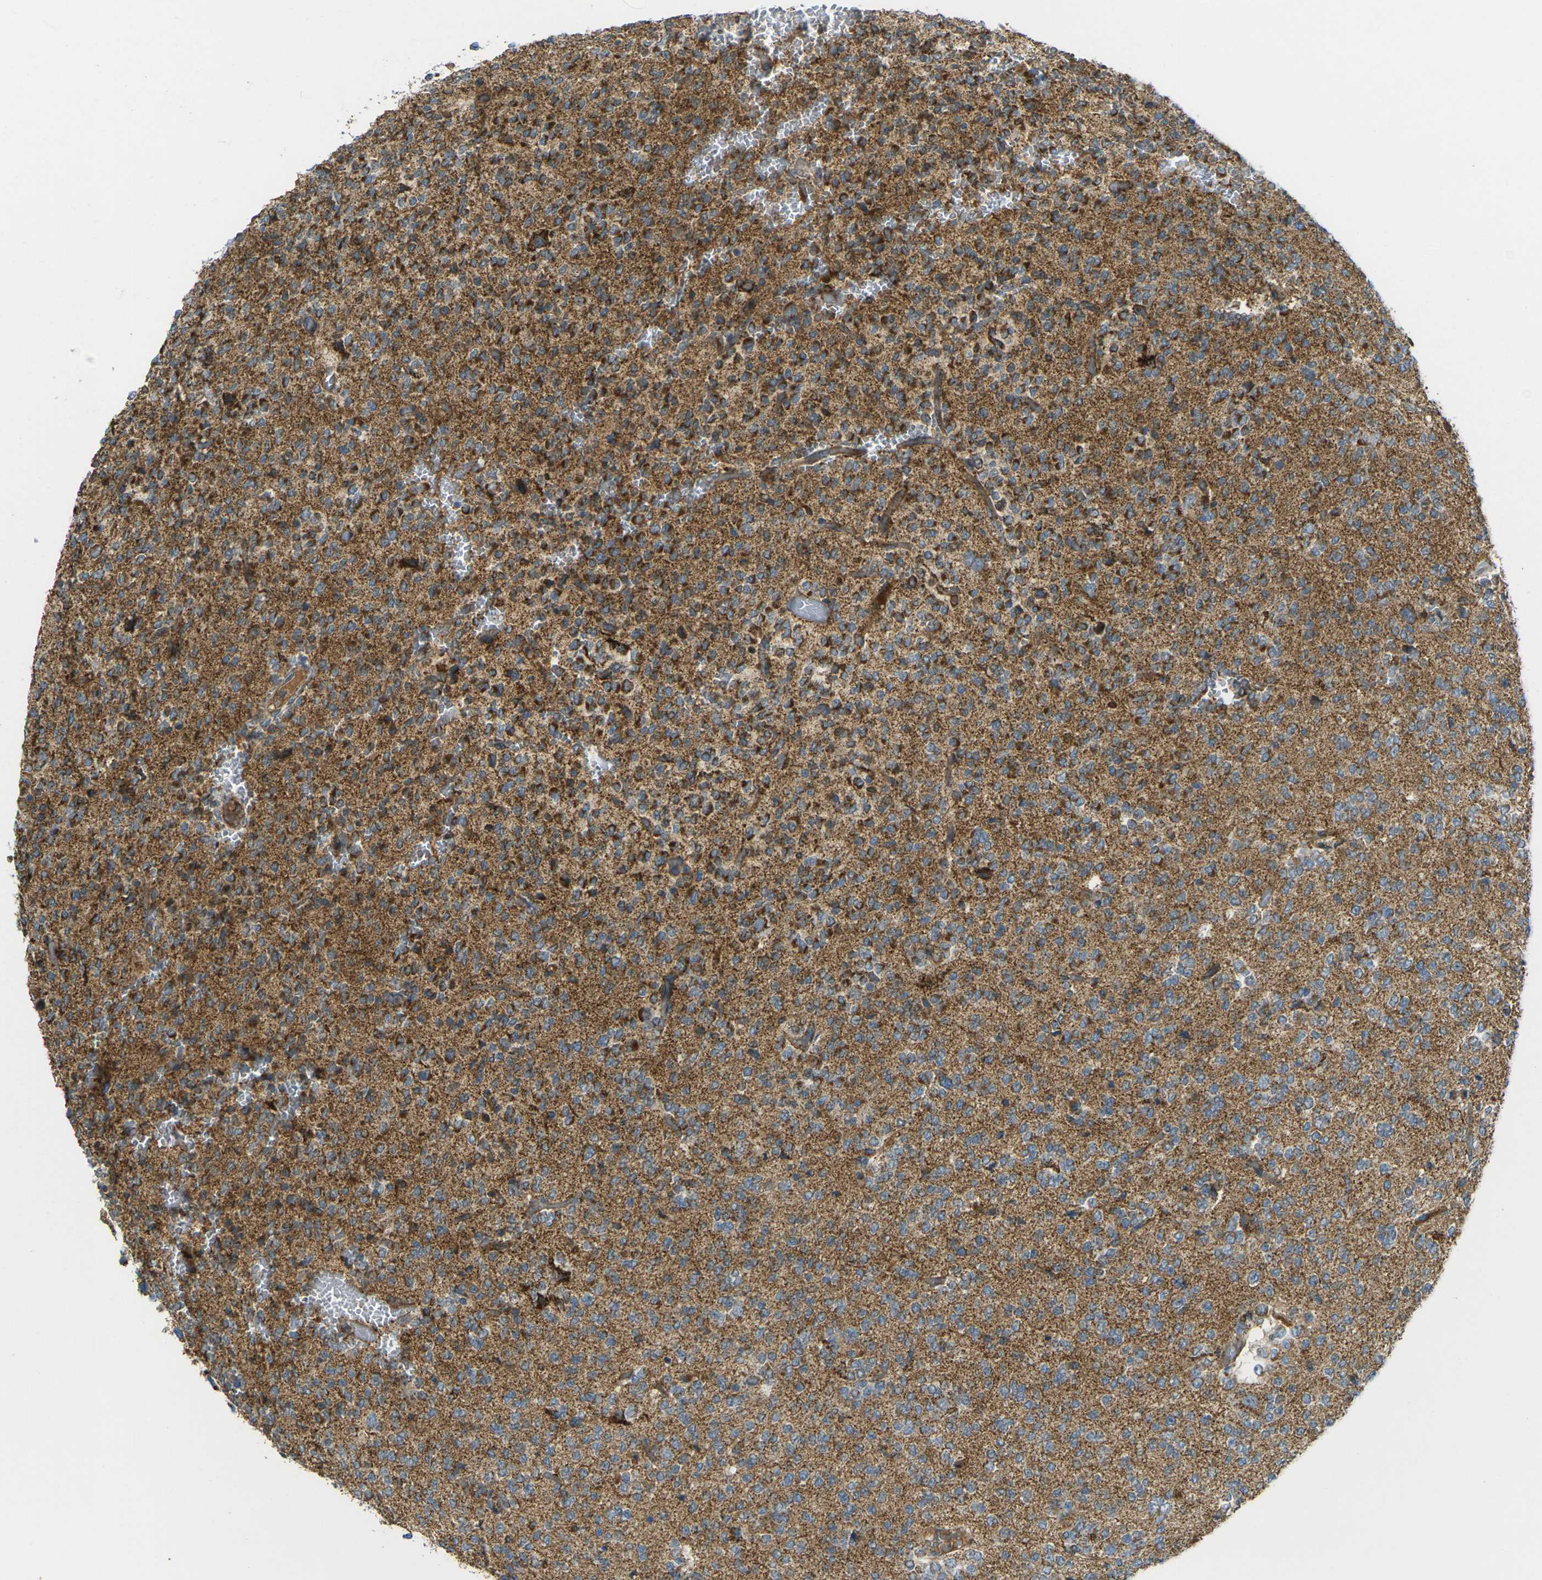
{"staining": {"intensity": "moderate", "quantity": ">75%", "location": "cytoplasmic/membranous"}, "tissue": "glioma", "cell_type": "Tumor cells", "image_type": "cancer", "snomed": [{"axis": "morphology", "description": "Glioma, malignant, Low grade"}, {"axis": "topography", "description": "Brain"}], "caption": "A medium amount of moderate cytoplasmic/membranous expression is present in about >75% of tumor cells in malignant glioma (low-grade) tissue. Using DAB (brown) and hematoxylin (blue) stains, captured at high magnification using brightfield microscopy.", "gene": "IGF1R", "patient": {"sex": "male", "age": 38}}